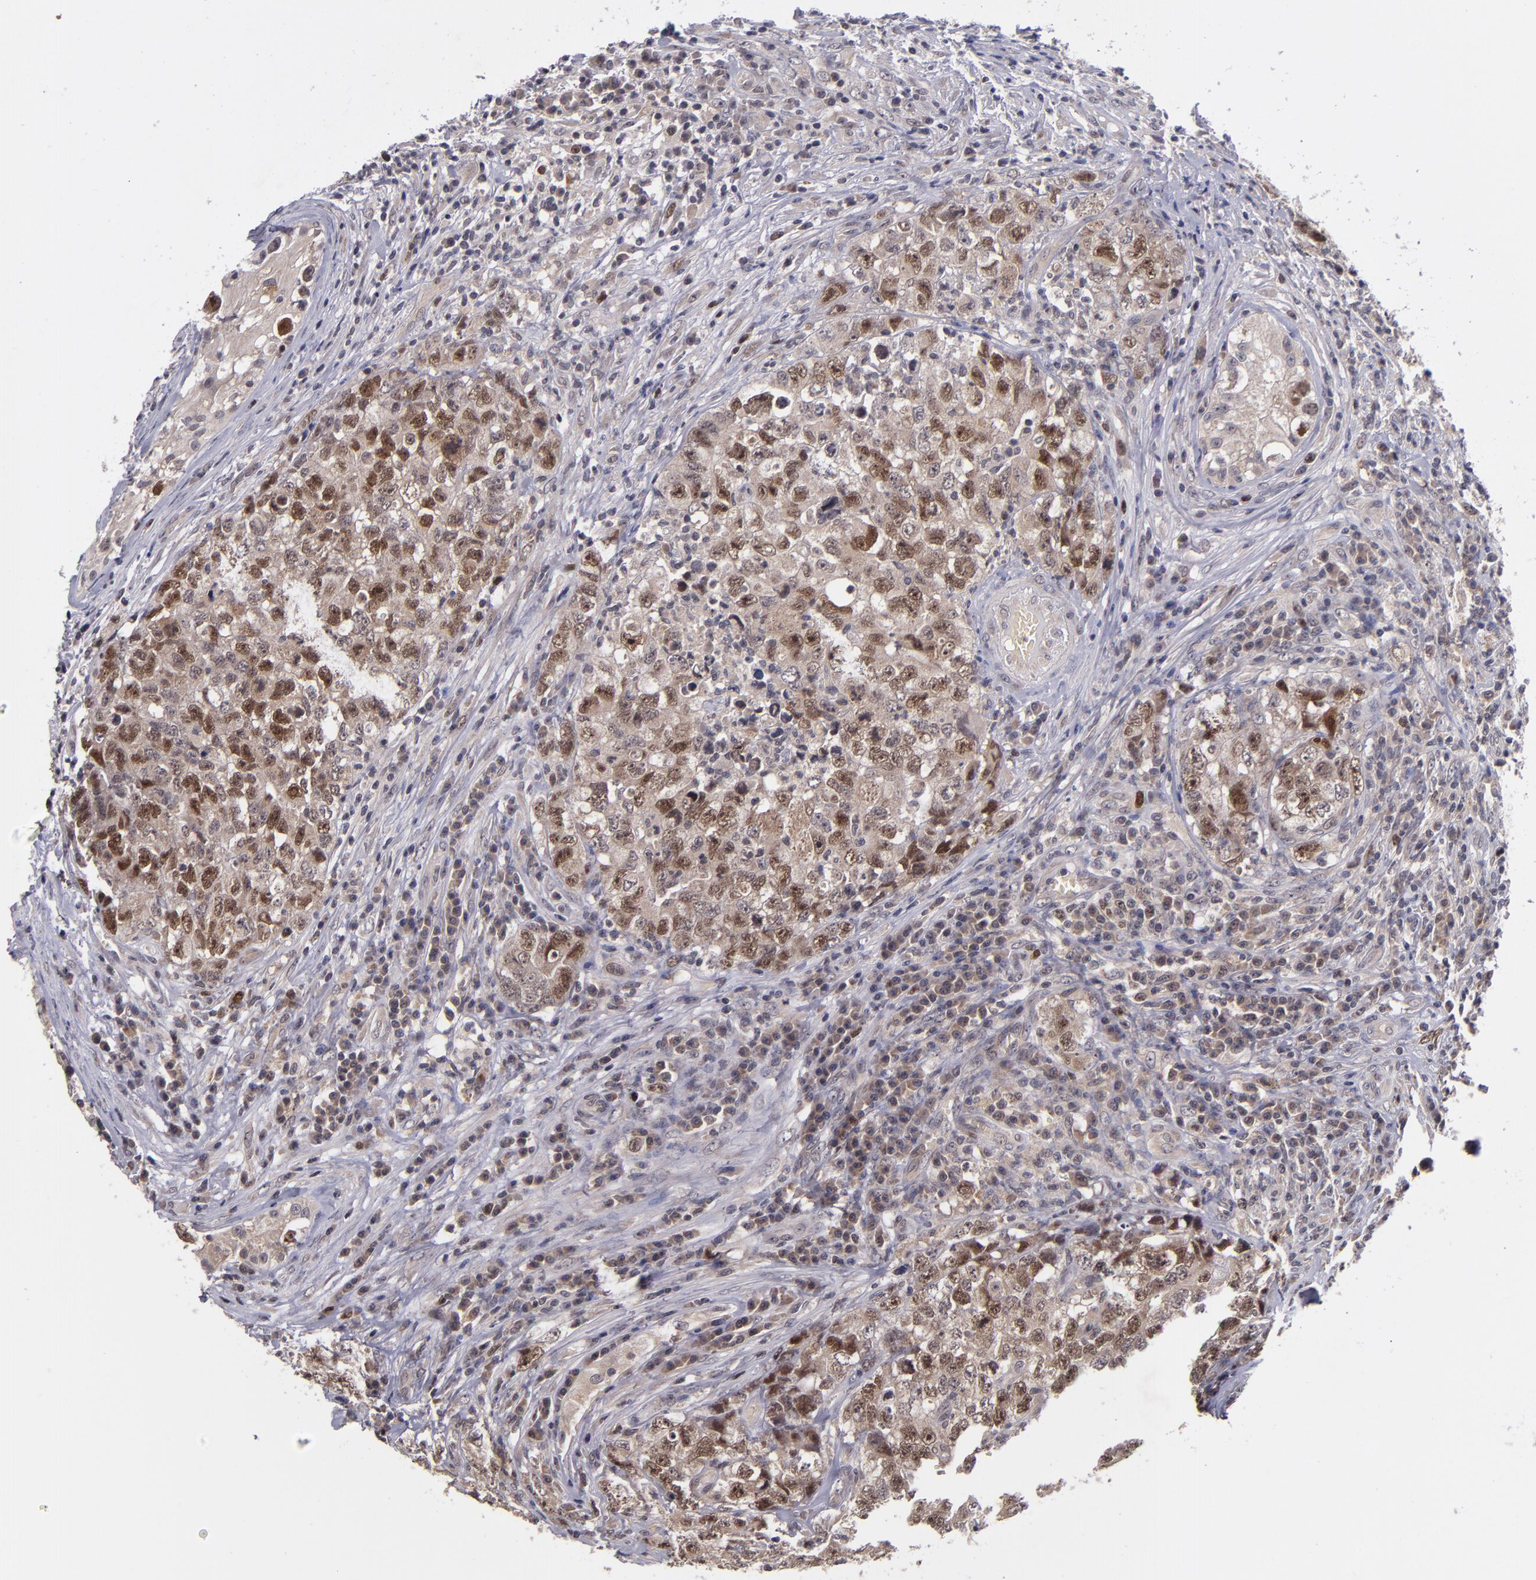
{"staining": {"intensity": "strong", "quantity": "25%-75%", "location": "nuclear"}, "tissue": "testis cancer", "cell_type": "Tumor cells", "image_type": "cancer", "snomed": [{"axis": "morphology", "description": "Carcinoma, Embryonal, NOS"}, {"axis": "topography", "description": "Testis"}], "caption": "Testis cancer (embryonal carcinoma) stained for a protein shows strong nuclear positivity in tumor cells.", "gene": "CDC7", "patient": {"sex": "male", "age": 31}}